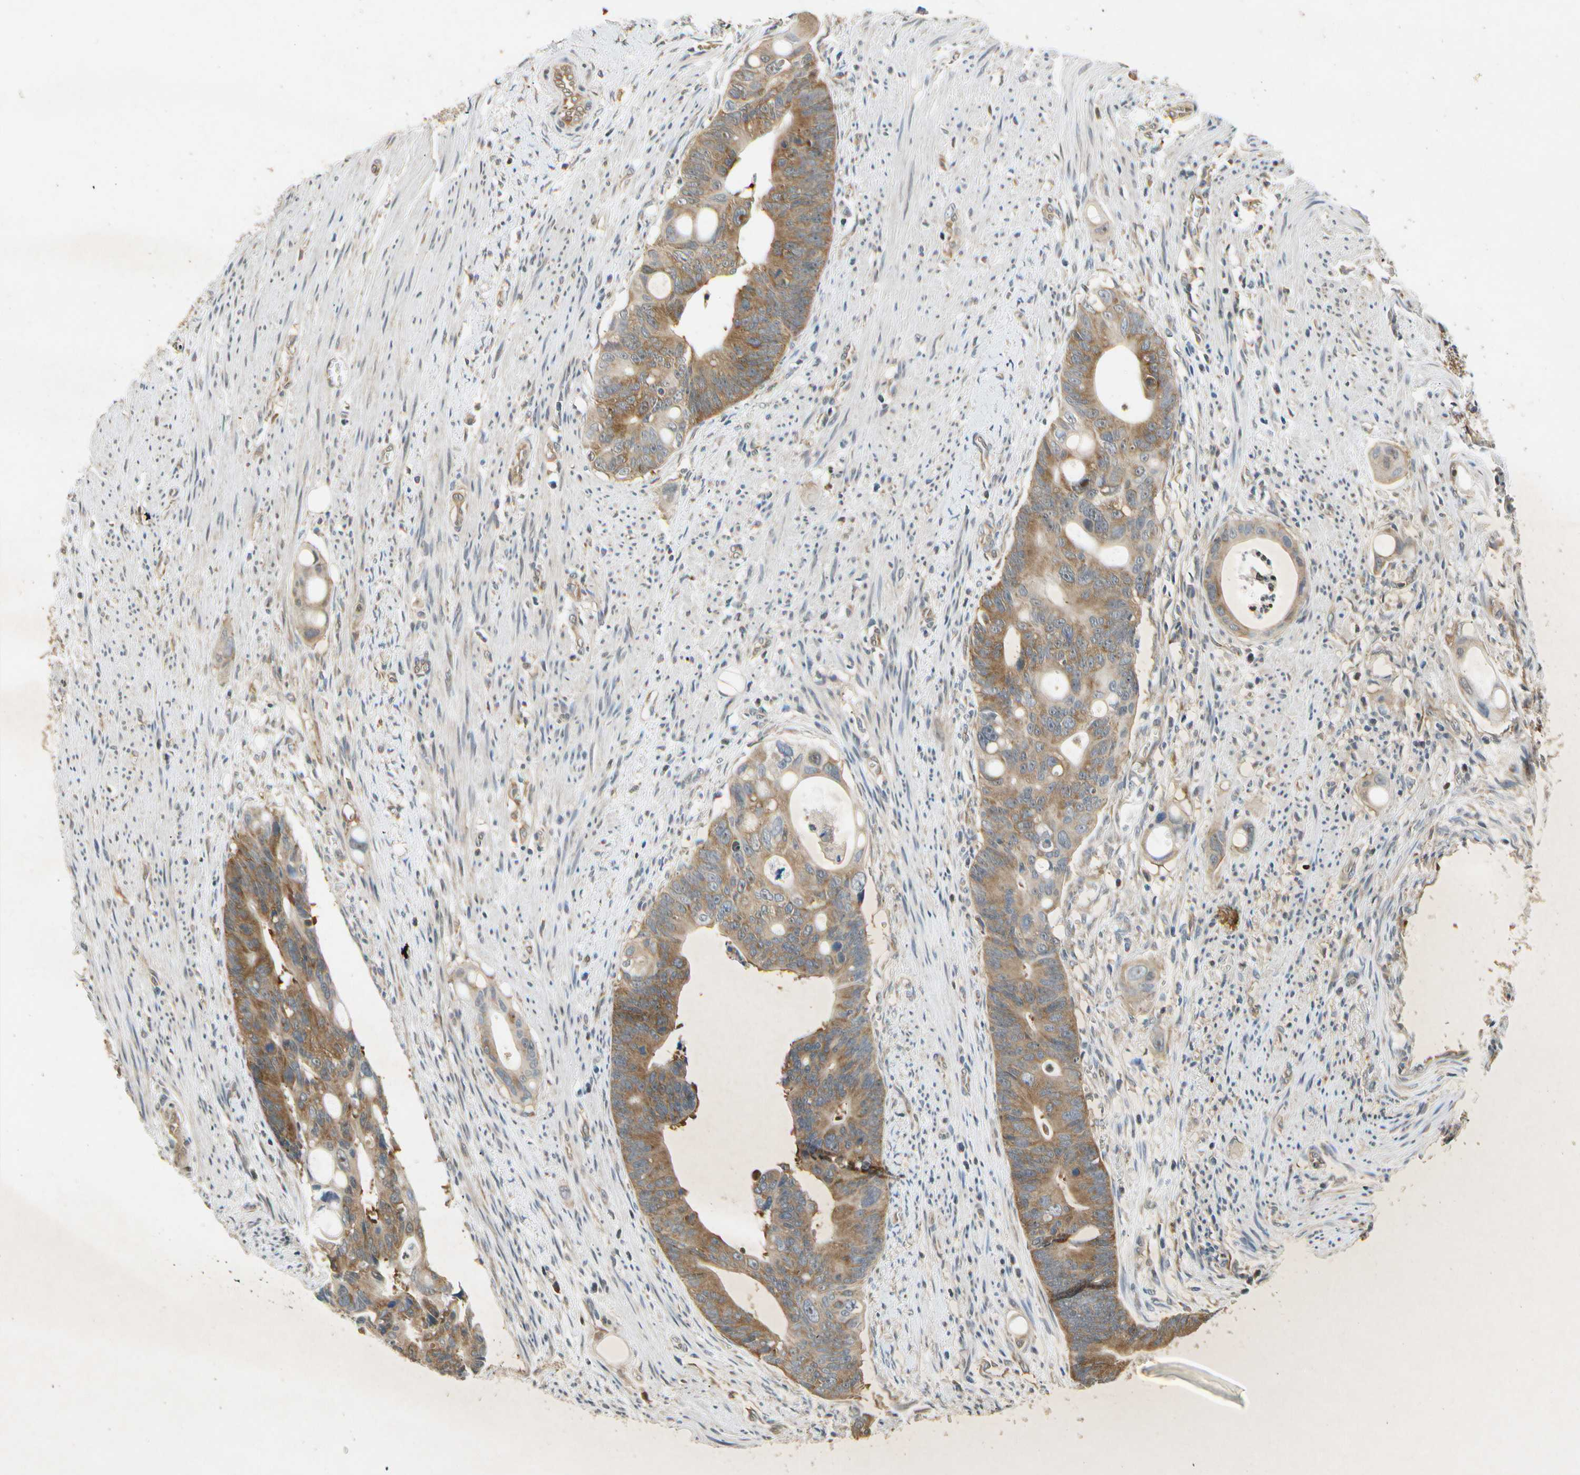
{"staining": {"intensity": "moderate", "quantity": ">75%", "location": "cytoplasmic/membranous"}, "tissue": "colorectal cancer", "cell_type": "Tumor cells", "image_type": "cancer", "snomed": [{"axis": "morphology", "description": "Adenocarcinoma, NOS"}, {"axis": "topography", "description": "Colon"}], "caption": "Colorectal cancer (adenocarcinoma) stained for a protein (brown) reveals moderate cytoplasmic/membranous positive positivity in approximately >75% of tumor cells.", "gene": "EIF1AX", "patient": {"sex": "female", "age": 57}}